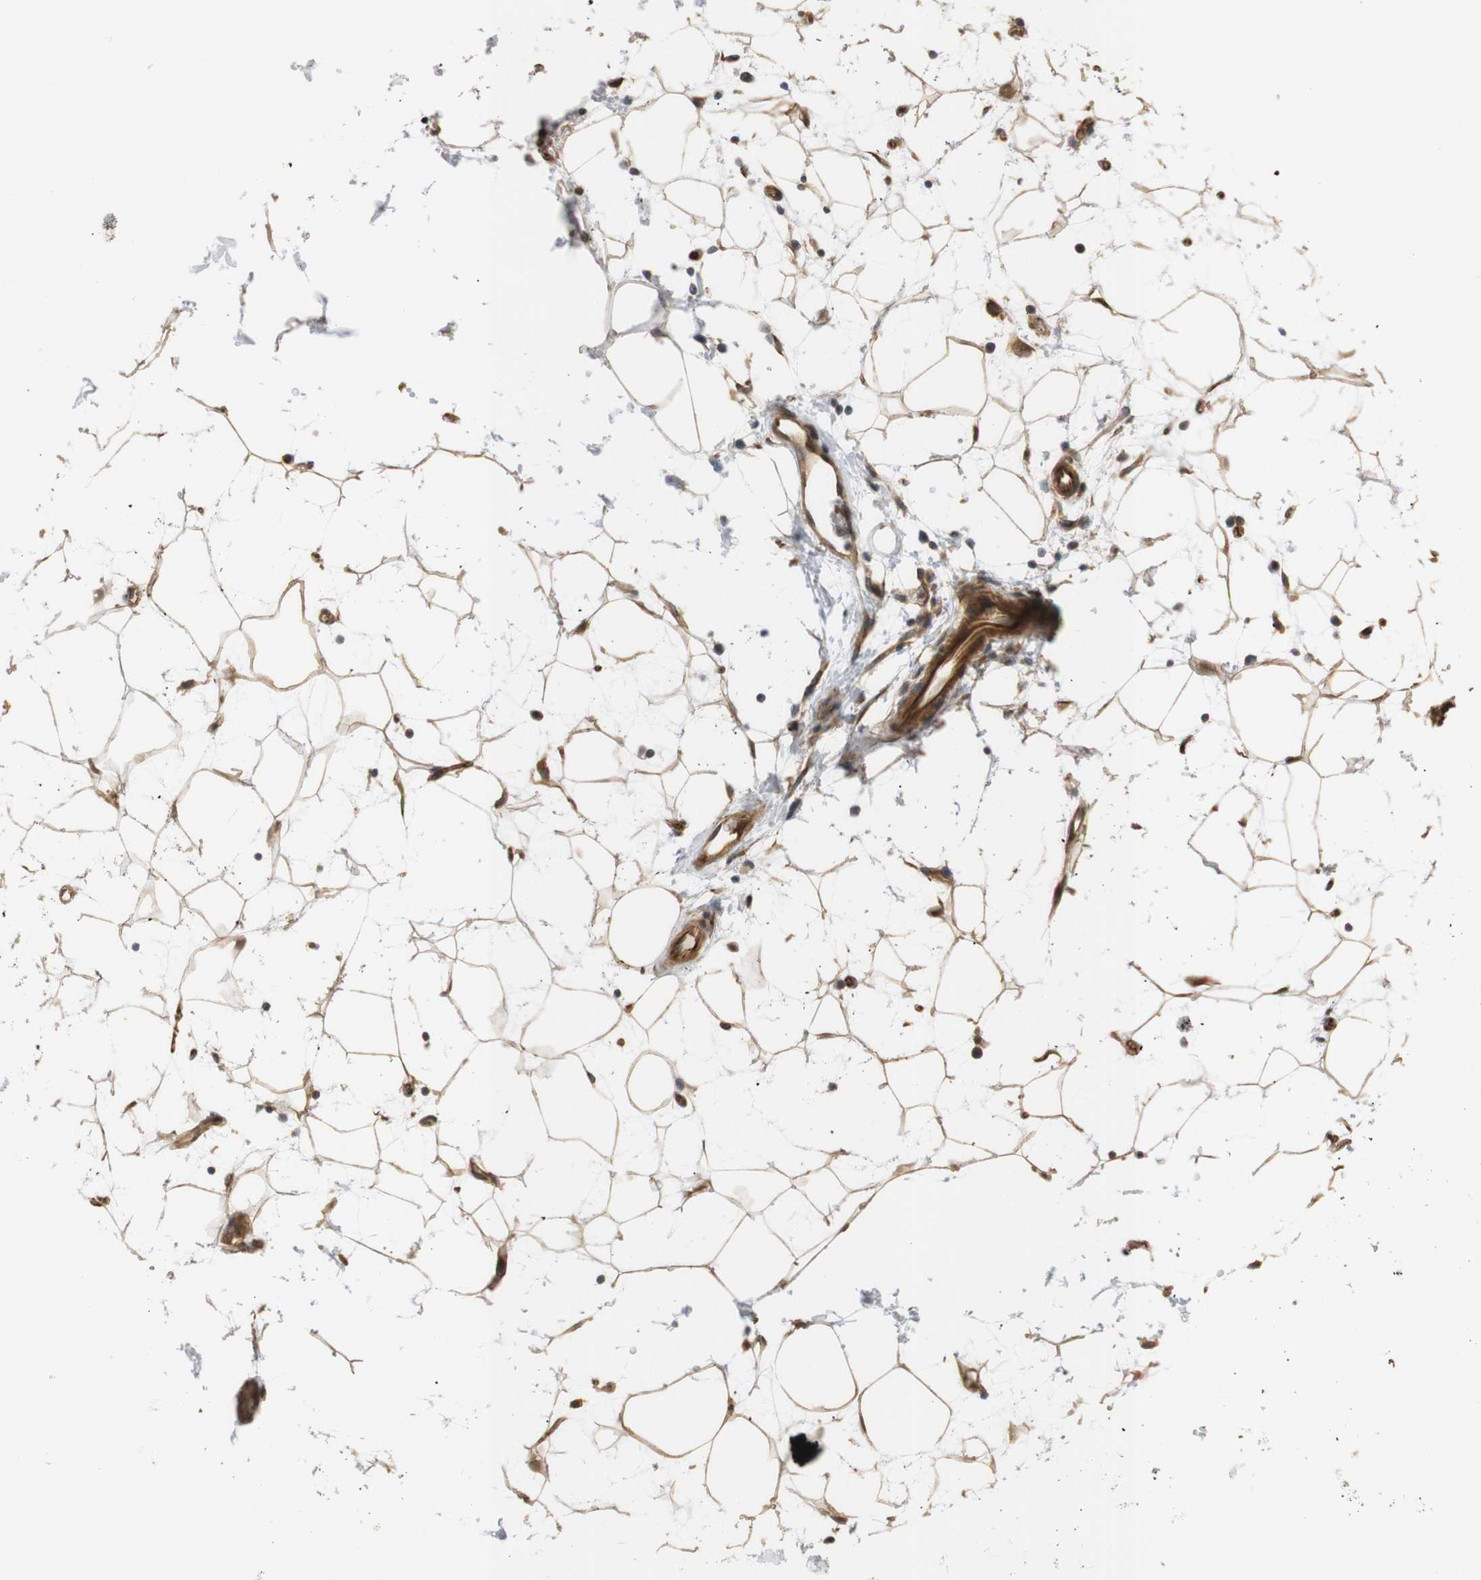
{"staining": {"intensity": "moderate", "quantity": ">75%", "location": "cytoplasmic/membranous"}, "tissue": "adipose tissue", "cell_type": "Adipocytes", "image_type": "normal", "snomed": [{"axis": "morphology", "description": "Normal tissue, NOS"}, {"axis": "topography", "description": "Soft tissue"}], "caption": "The immunohistochemical stain shows moderate cytoplasmic/membranous positivity in adipocytes of unremarkable adipose tissue. The staining is performed using DAB brown chromogen to label protein expression. The nuclei are counter-stained blue using hematoxylin.", "gene": "RPTOR", "patient": {"sex": "male", "age": 72}}